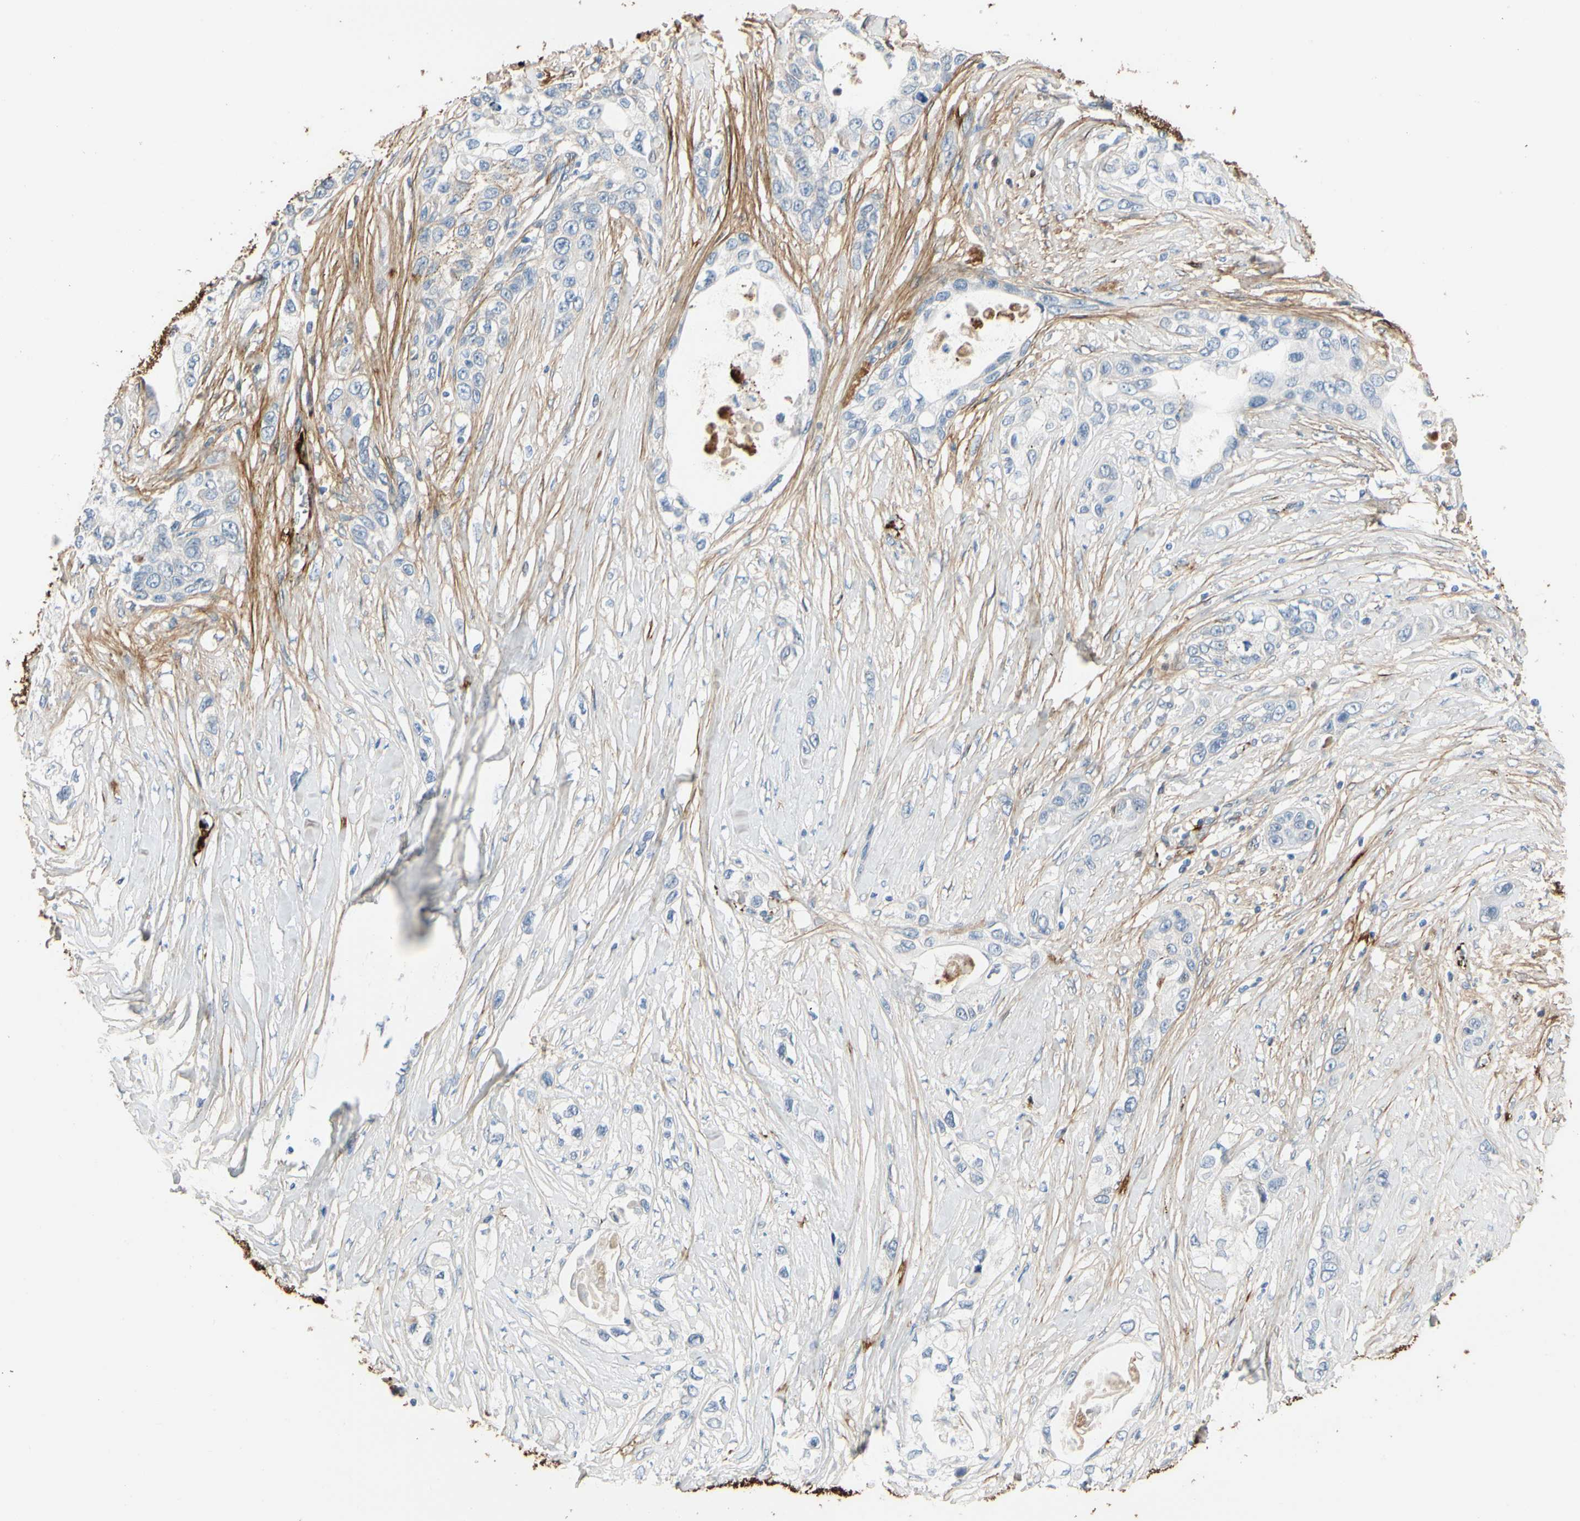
{"staining": {"intensity": "negative", "quantity": "none", "location": "none"}, "tissue": "pancreatic cancer", "cell_type": "Tumor cells", "image_type": "cancer", "snomed": [{"axis": "morphology", "description": "Adenocarcinoma, NOS"}, {"axis": "topography", "description": "Pancreas"}], "caption": "Tumor cells are negative for brown protein staining in adenocarcinoma (pancreatic). (DAB (3,3'-diaminobenzidine) IHC with hematoxylin counter stain).", "gene": "FGB", "patient": {"sex": "female", "age": 70}}